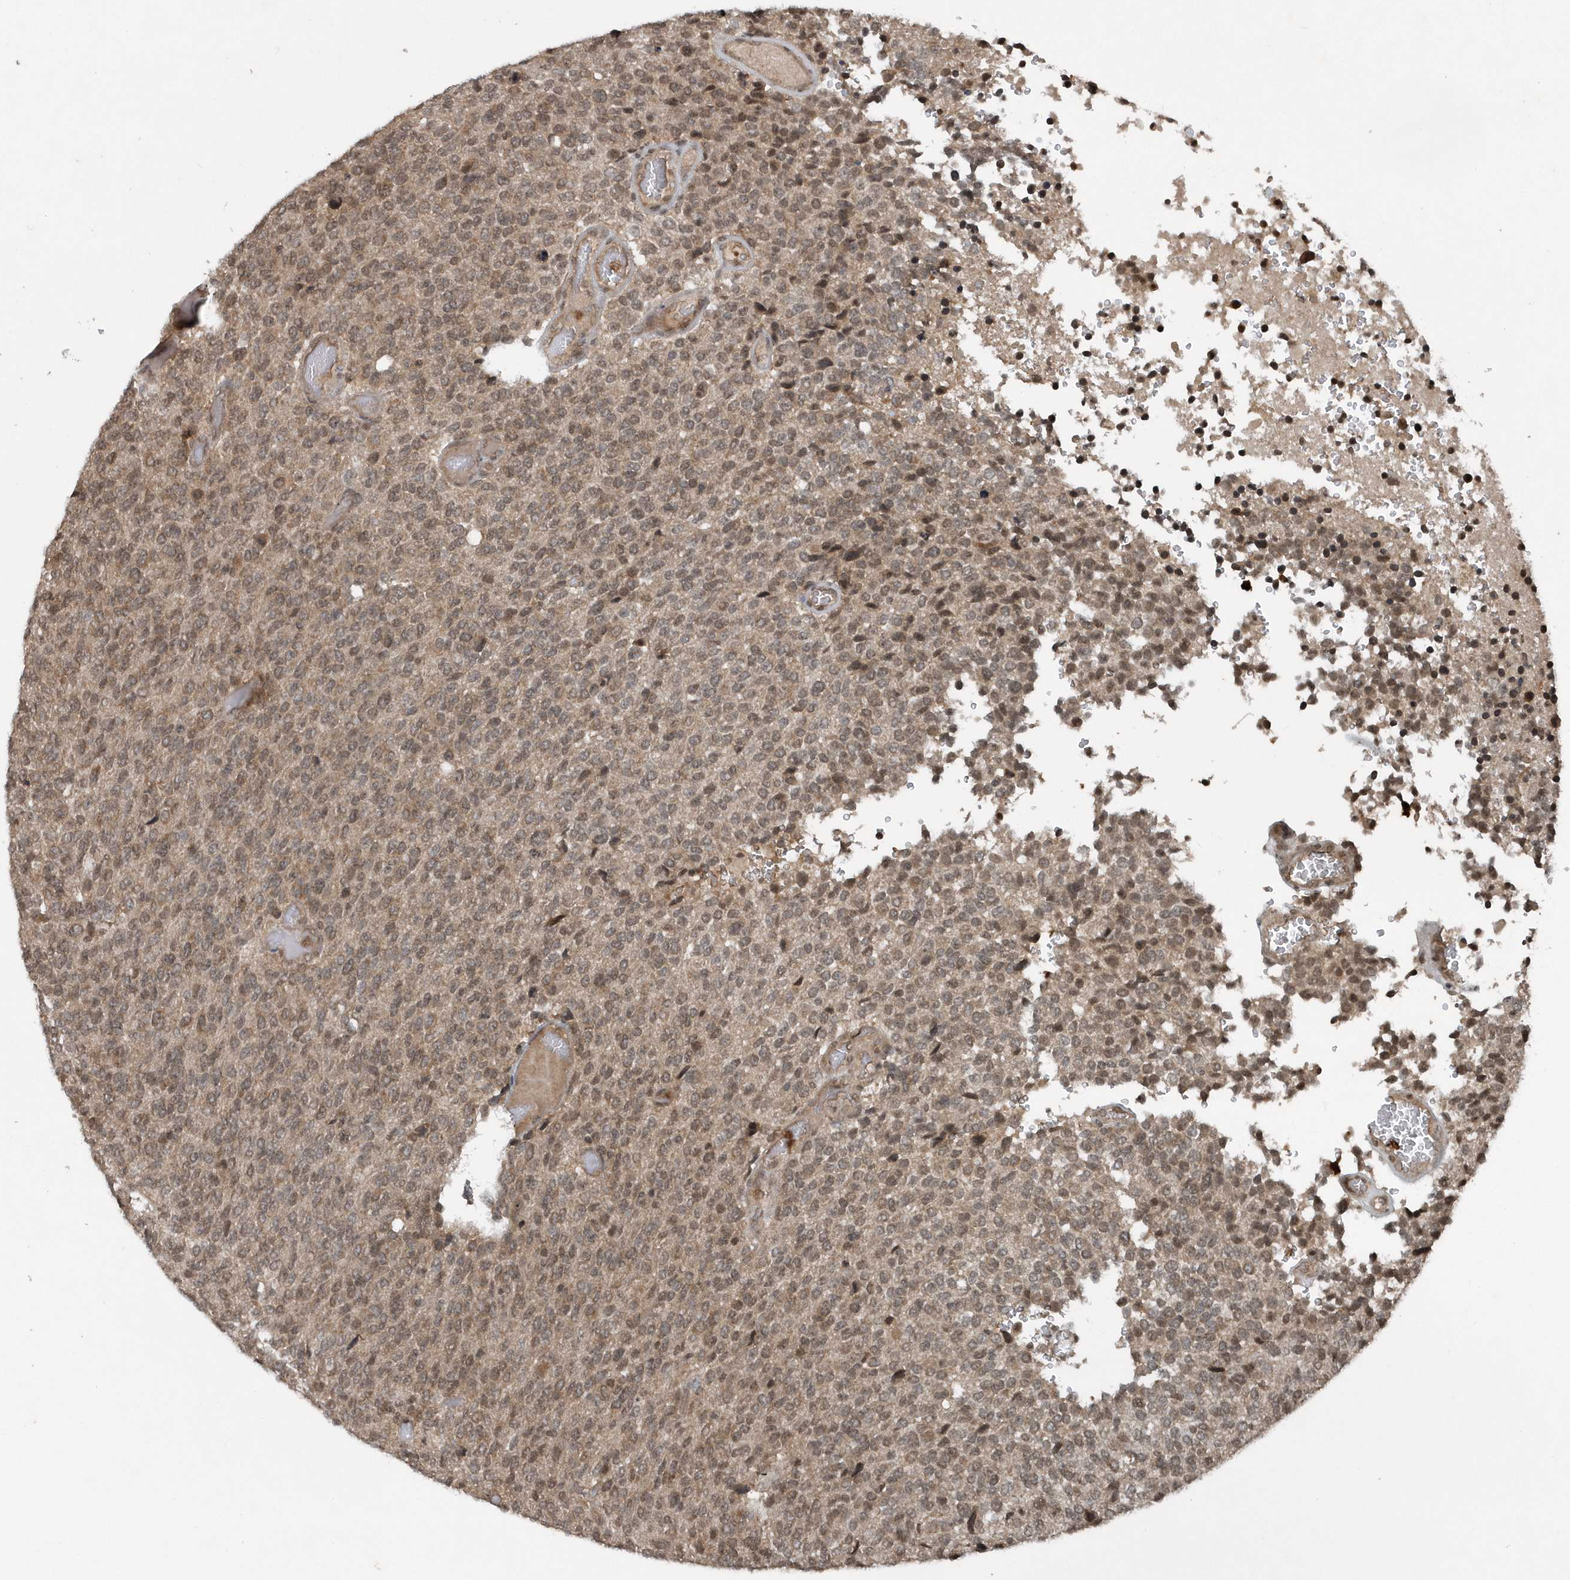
{"staining": {"intensity": "weak", "quantity": ">75%", "location": "cytoplasmic/membranous,nuclear"}, "tissue": "glioma", "cell_type": "Tumor cells", "image_type": "cancer", "snomed": [{"axis": "morphology", "description": "Glioma, malignant, High grade"}, {"axis": "topography", "description": "pancreas cauda"}], "caption": "Malignant glioma (high-grade) stained with DAB immunohistochemistry (IHC) exhibits low levels of weak cytoplasmic/membranous and nuclear positivity in approximately >75% of tumor cells.", "gene": "EIF2B1", "patient": {"sex": "male", "age": 60}}